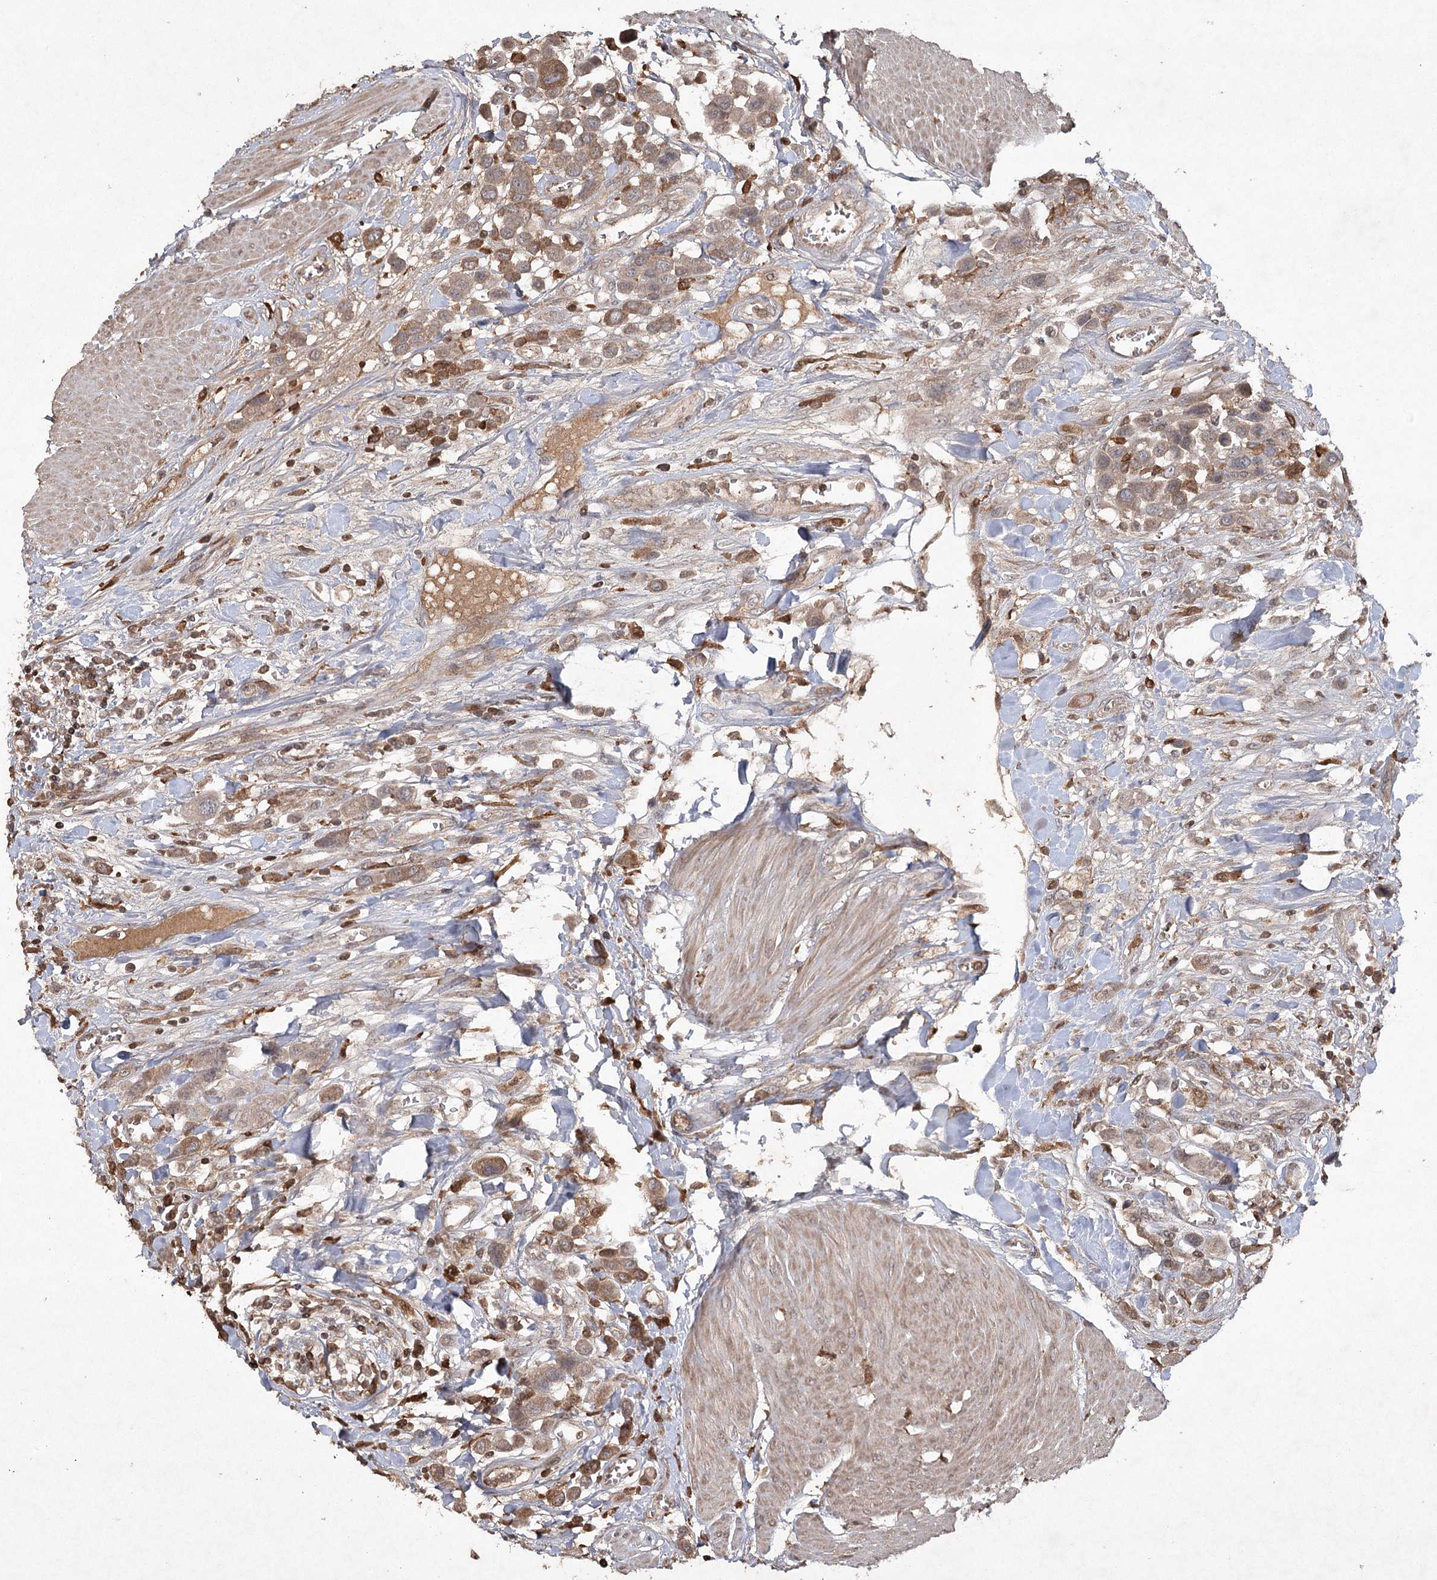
{"staining": {"intensity": "moderate", "quantity": "25%-75%", "location": "cytoplasmic/membranous"}, "tissue": "urothelial cancer", "cell_type": "Tumor cells", "image_type": "cancer", "snomed": [{"axis": "morphology", "description": "Urothelial carcinoma, High grade"}, {"axis": "topography", "description": "Urinary bladder"}], "caption": "High-power microscopy captured an IHC photomicrograph of urothelial cancer, revealing moderate cytoplasmic/membranous expression in about 25%-75% of tumor cells. (IHC, brightfield microscopy, high magnification).", "gene": "CYP2B6", "patient": {"sex": "male", "age": 50}}